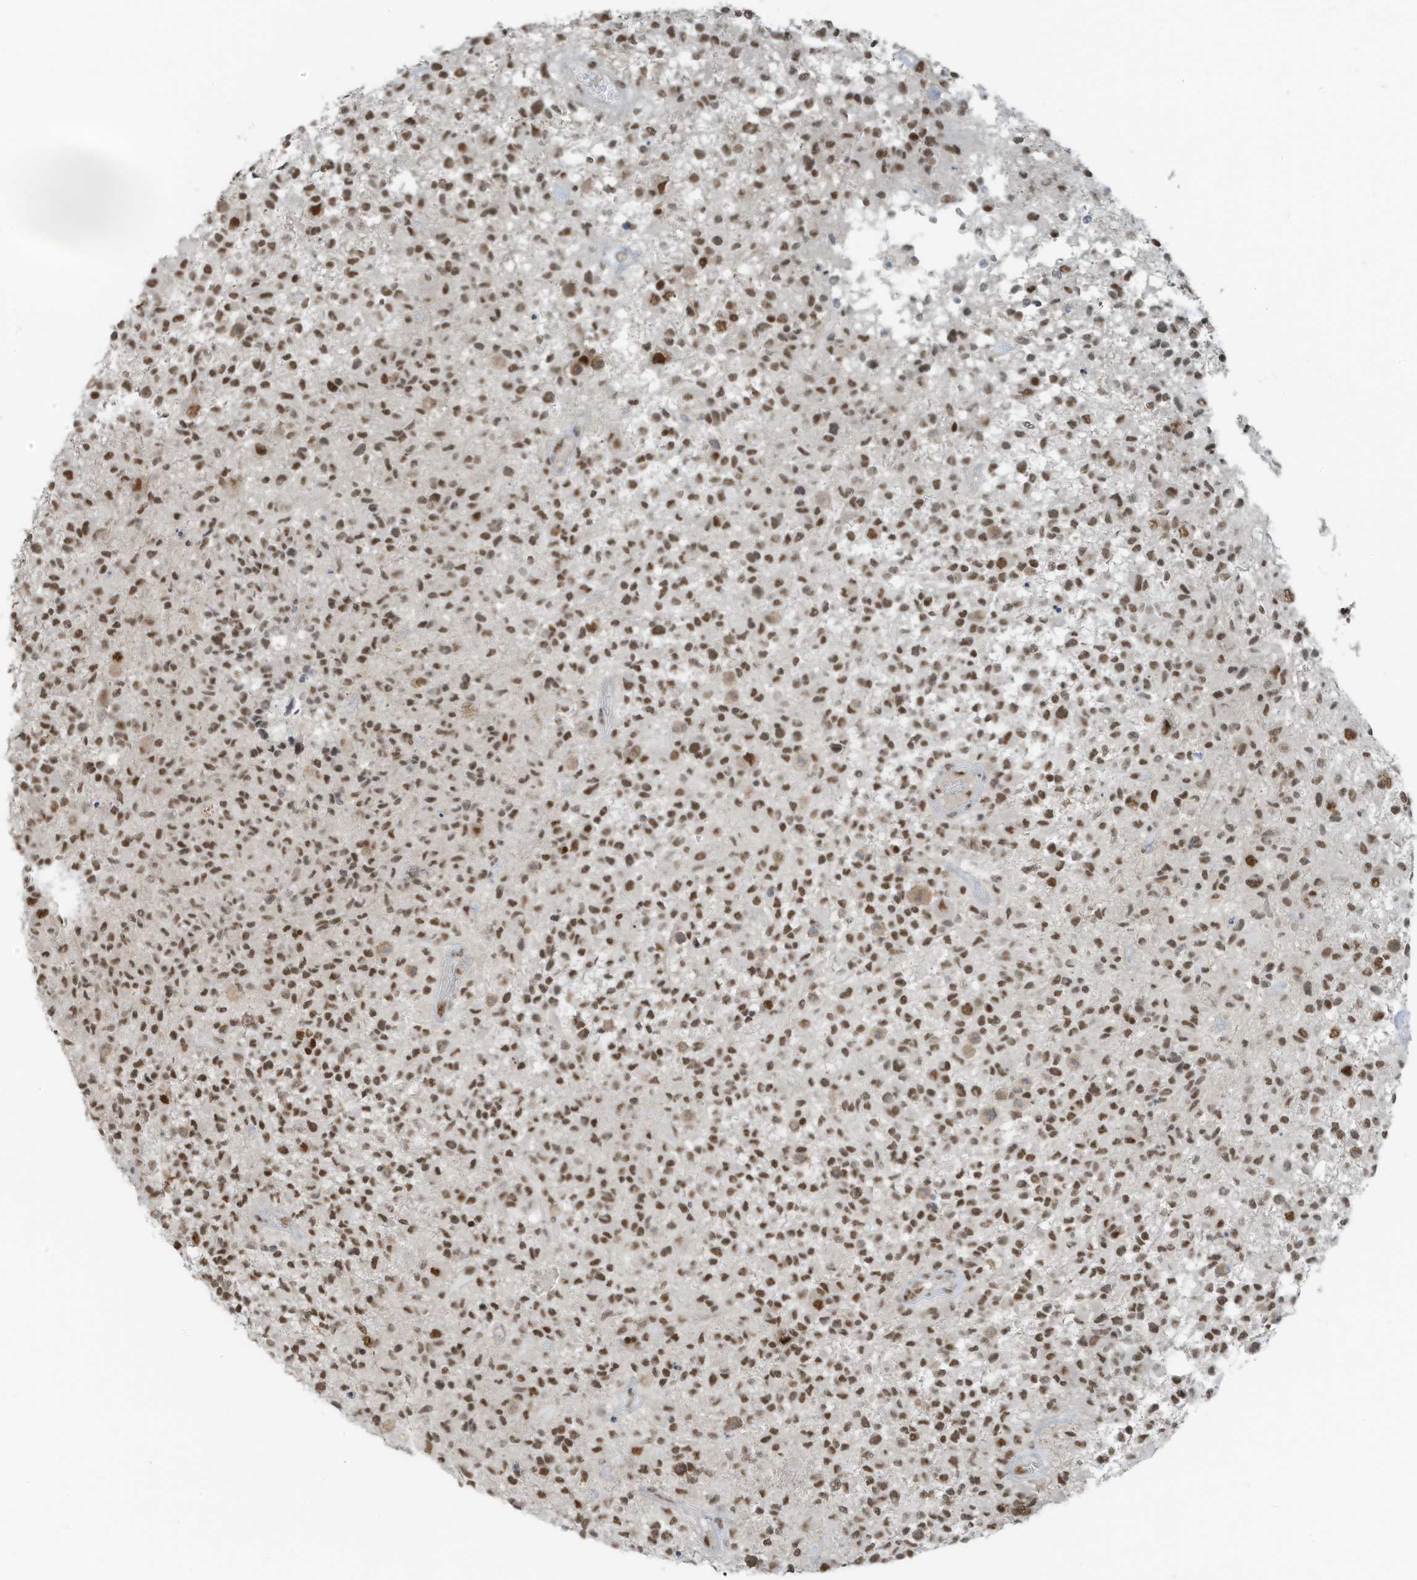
{"staining": {"intensity": "moderate", "quantity": ">75%", "location": "nuclear"}, "tissue": "glioma", "cell_type": "Tumor cells", "image_type": "cancer", "snomed": [{"axis": "morphology", "description": "Glioma, malignant, High grade"}, {"axis": "morphology", "description": "Glioblastoma, NOS"}, {"axis": "topography", "description": "Brain"}], "caption": "High-grade glioma (malignant) was stained to show a protein in brown. There is medium levels of moderate nuclear staining in about >75% of tumor cells. (Brightfield microscopy of DAB IHC at high magnification).", "gene": "WRNIP1", "patient": {"sex": "male", "age": 60}}